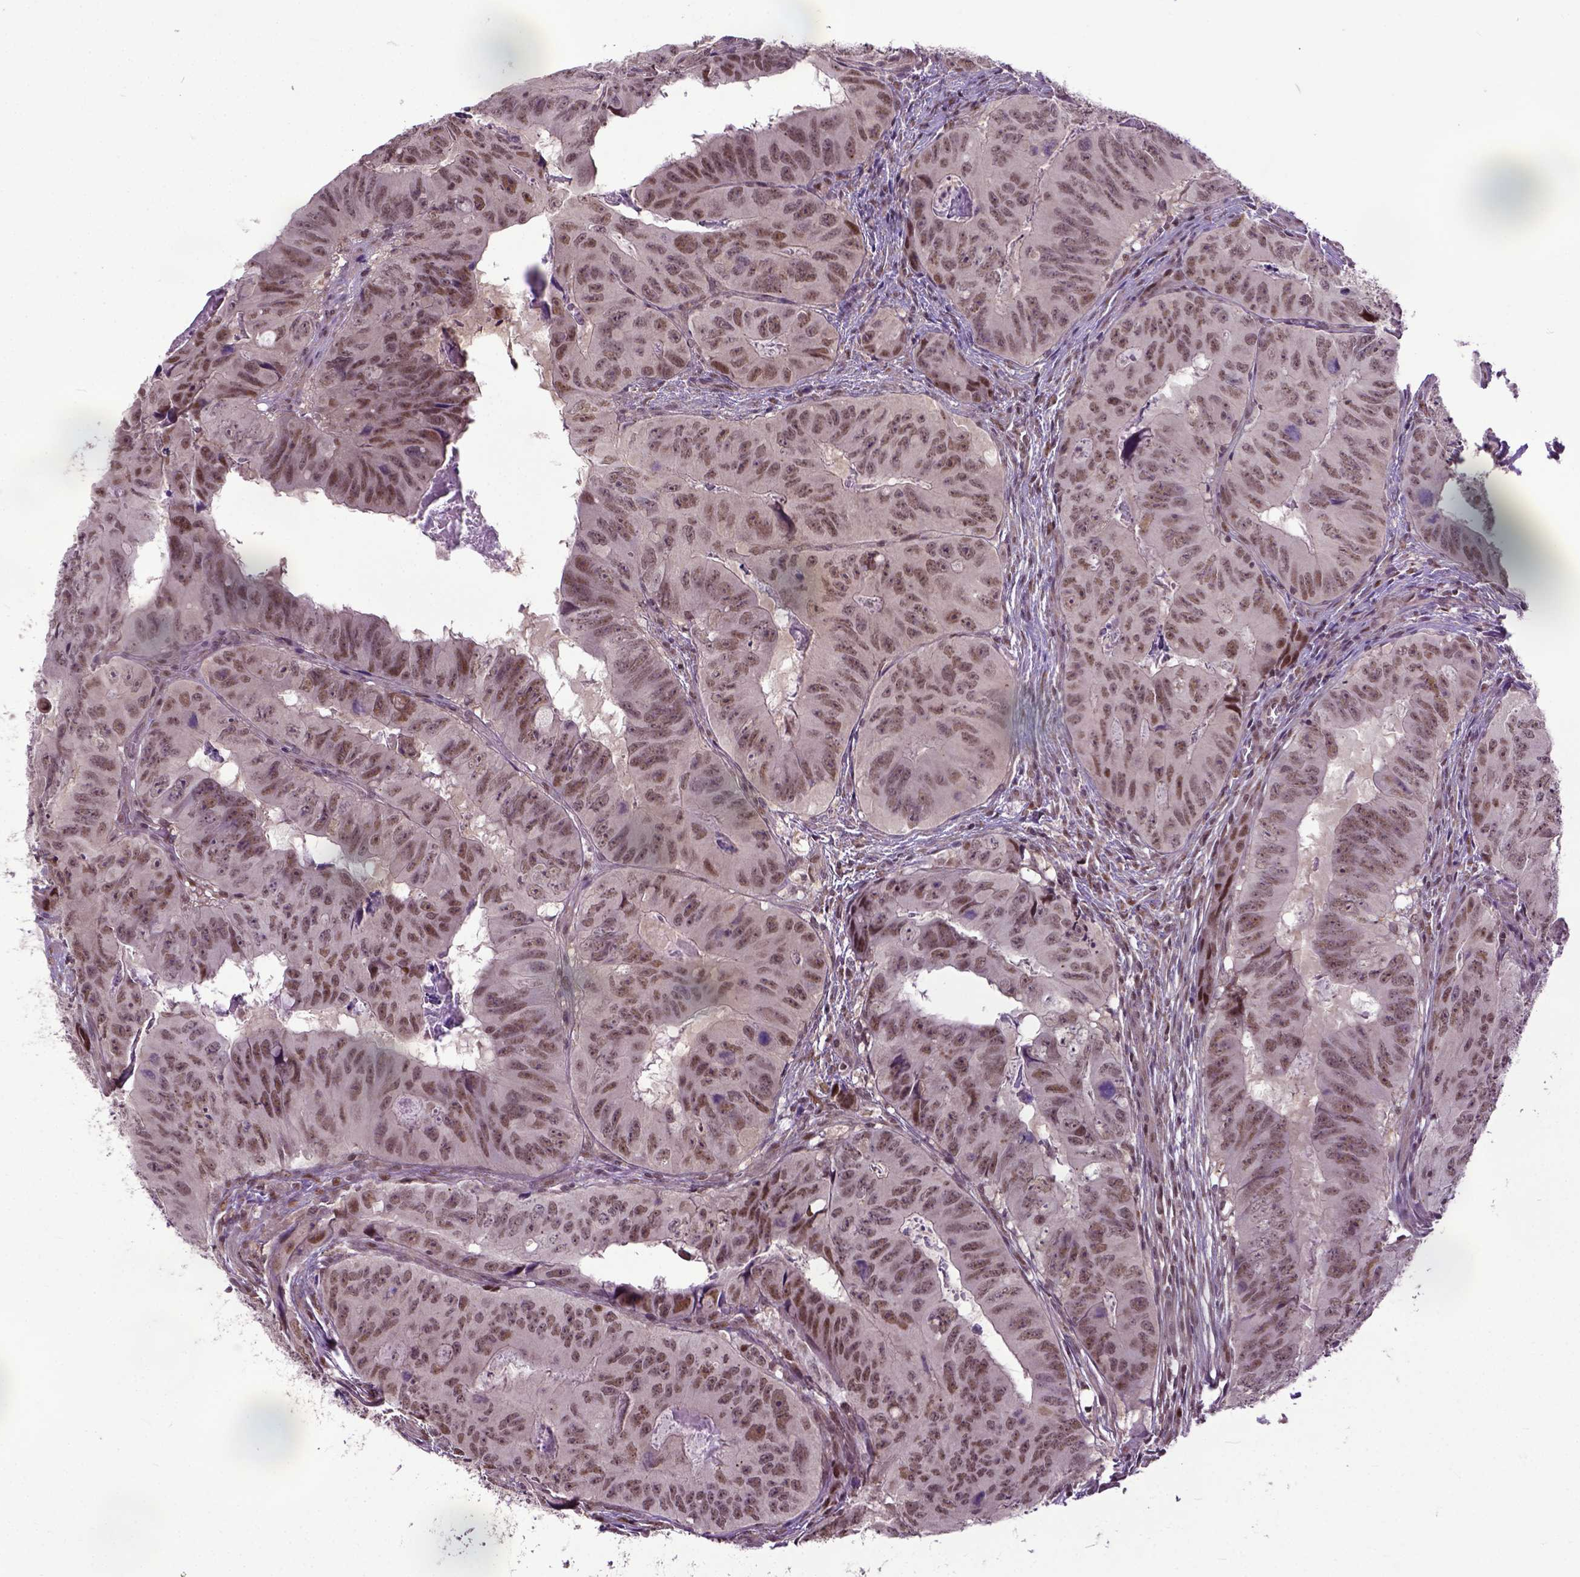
{"staining": {"intensity": "moderate", "quantity": ">75%", "location": "nuclear"}, "tissue": "colorectal cancer", "cell_type": "Tumor cells", "image_type": "cancer", "snomed": [{"axis": "morphology", "description": "Adenocarcinoma, NOS"}, {"axis": "topography", "description": "Colon"}], "caption": "This histopathology image exhibits immunohistochemistry (IHC) staining of human colorectal cancer (adenocarcinoma), with medium moderate nuclear staining in approximately >75% of tumor cells.", "gene": "UBA3", "patient": {"sex": "male", "age": 79}}